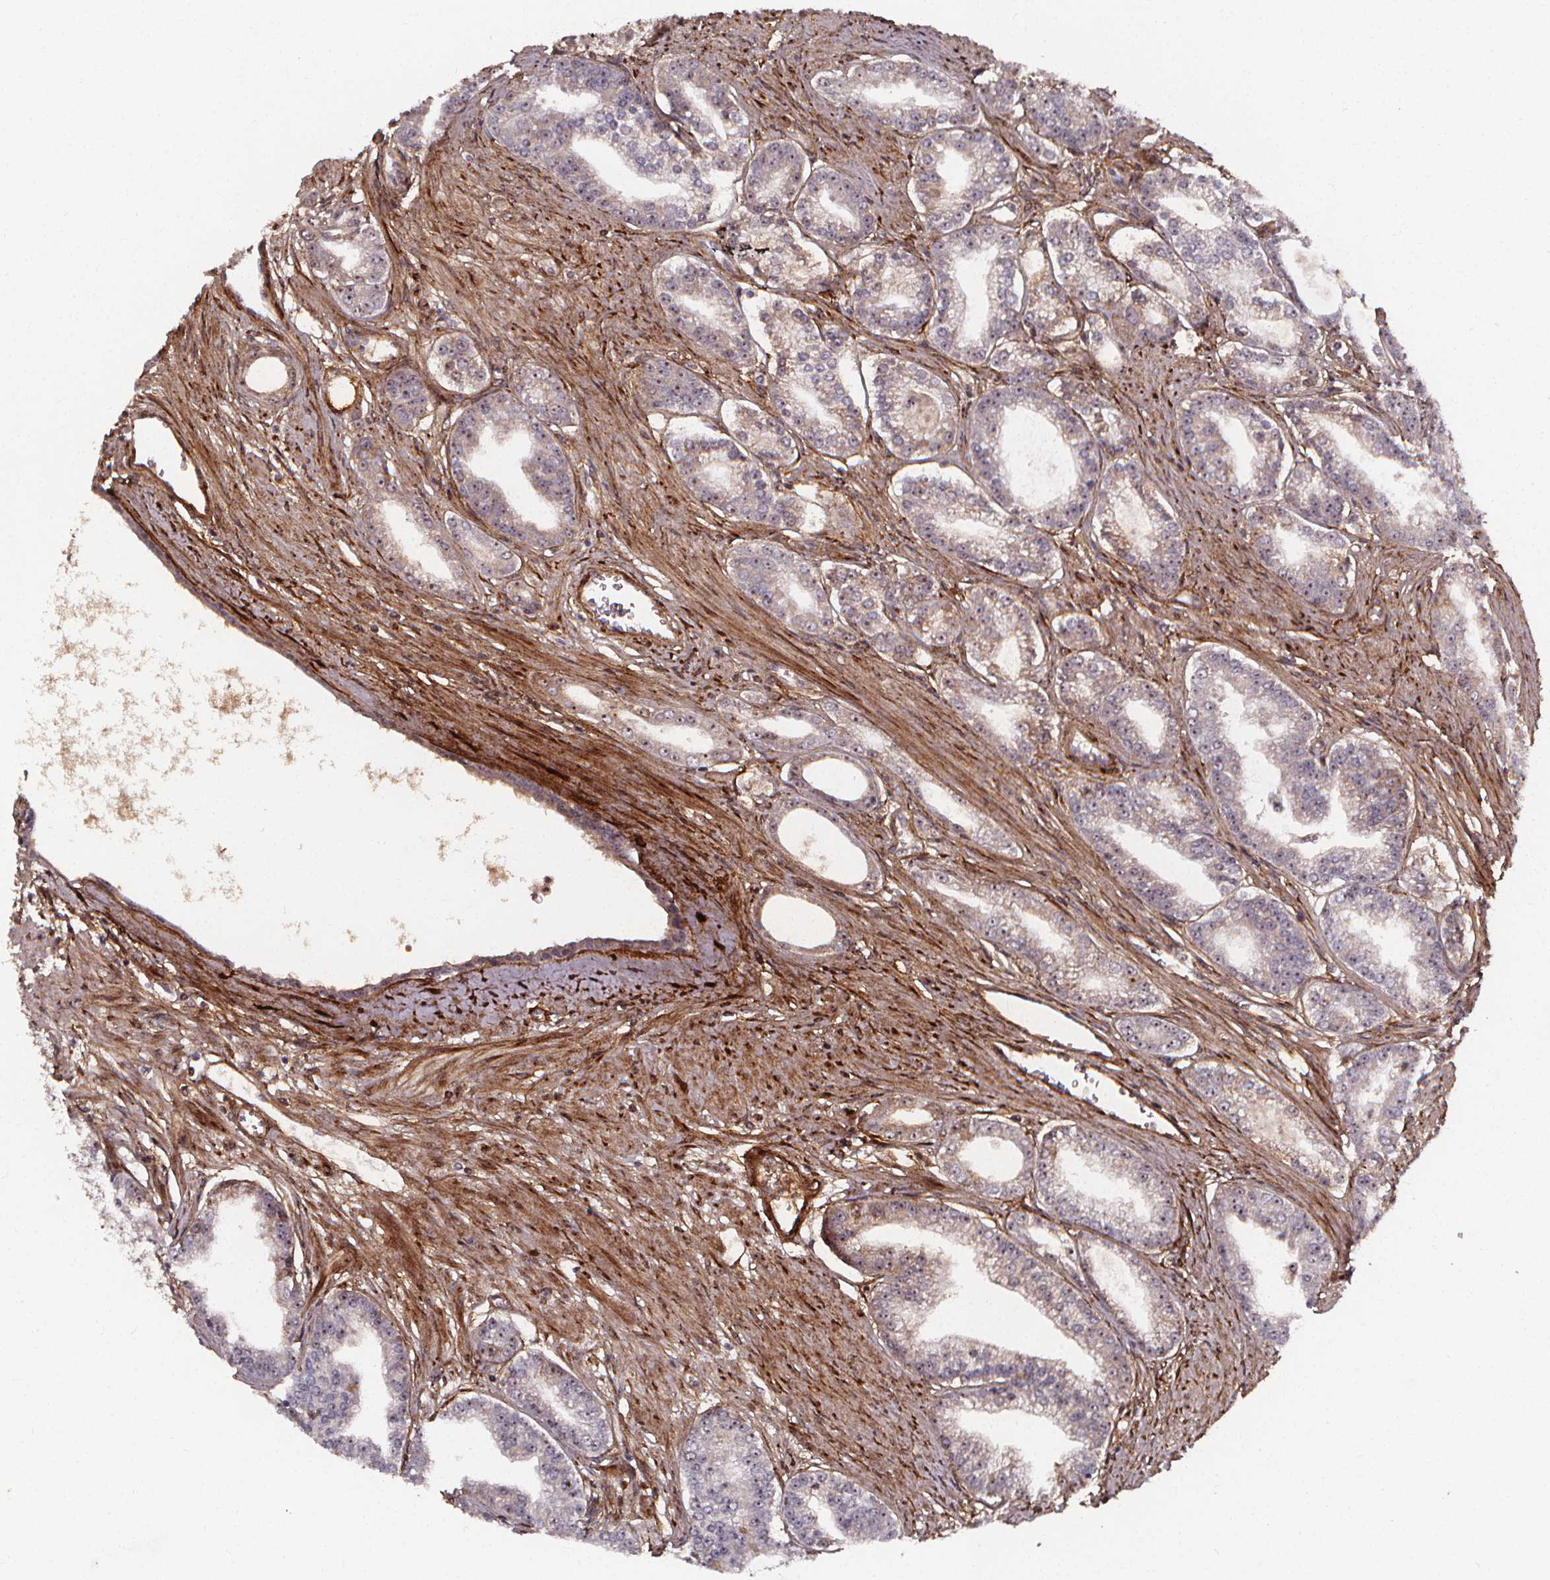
{"staining": {"intensity": "weak", "quantity": "25%-75%", "location": "cytoplasmic/membranous"}, "tissue": "prostate cancer", "cell_type": "Tumor cells", "image_type": "cancer", "snomed": [{"axis": "morphology", "description": "Adenocarcinoma, NOS"}, {"axis": "topography", "description": "Prostate"}], "caption": "This histopathology image exhibits adenocarcinoma (prostate) stained with immunohistochemistry to label a protein in brown. The cytoplasmic/membranous of tumor cells show weak positivity for the protein. Nuclei are counter-stained blue.", "gene": "AEBP1", "patient": {"sex": "male", "age": 71}}